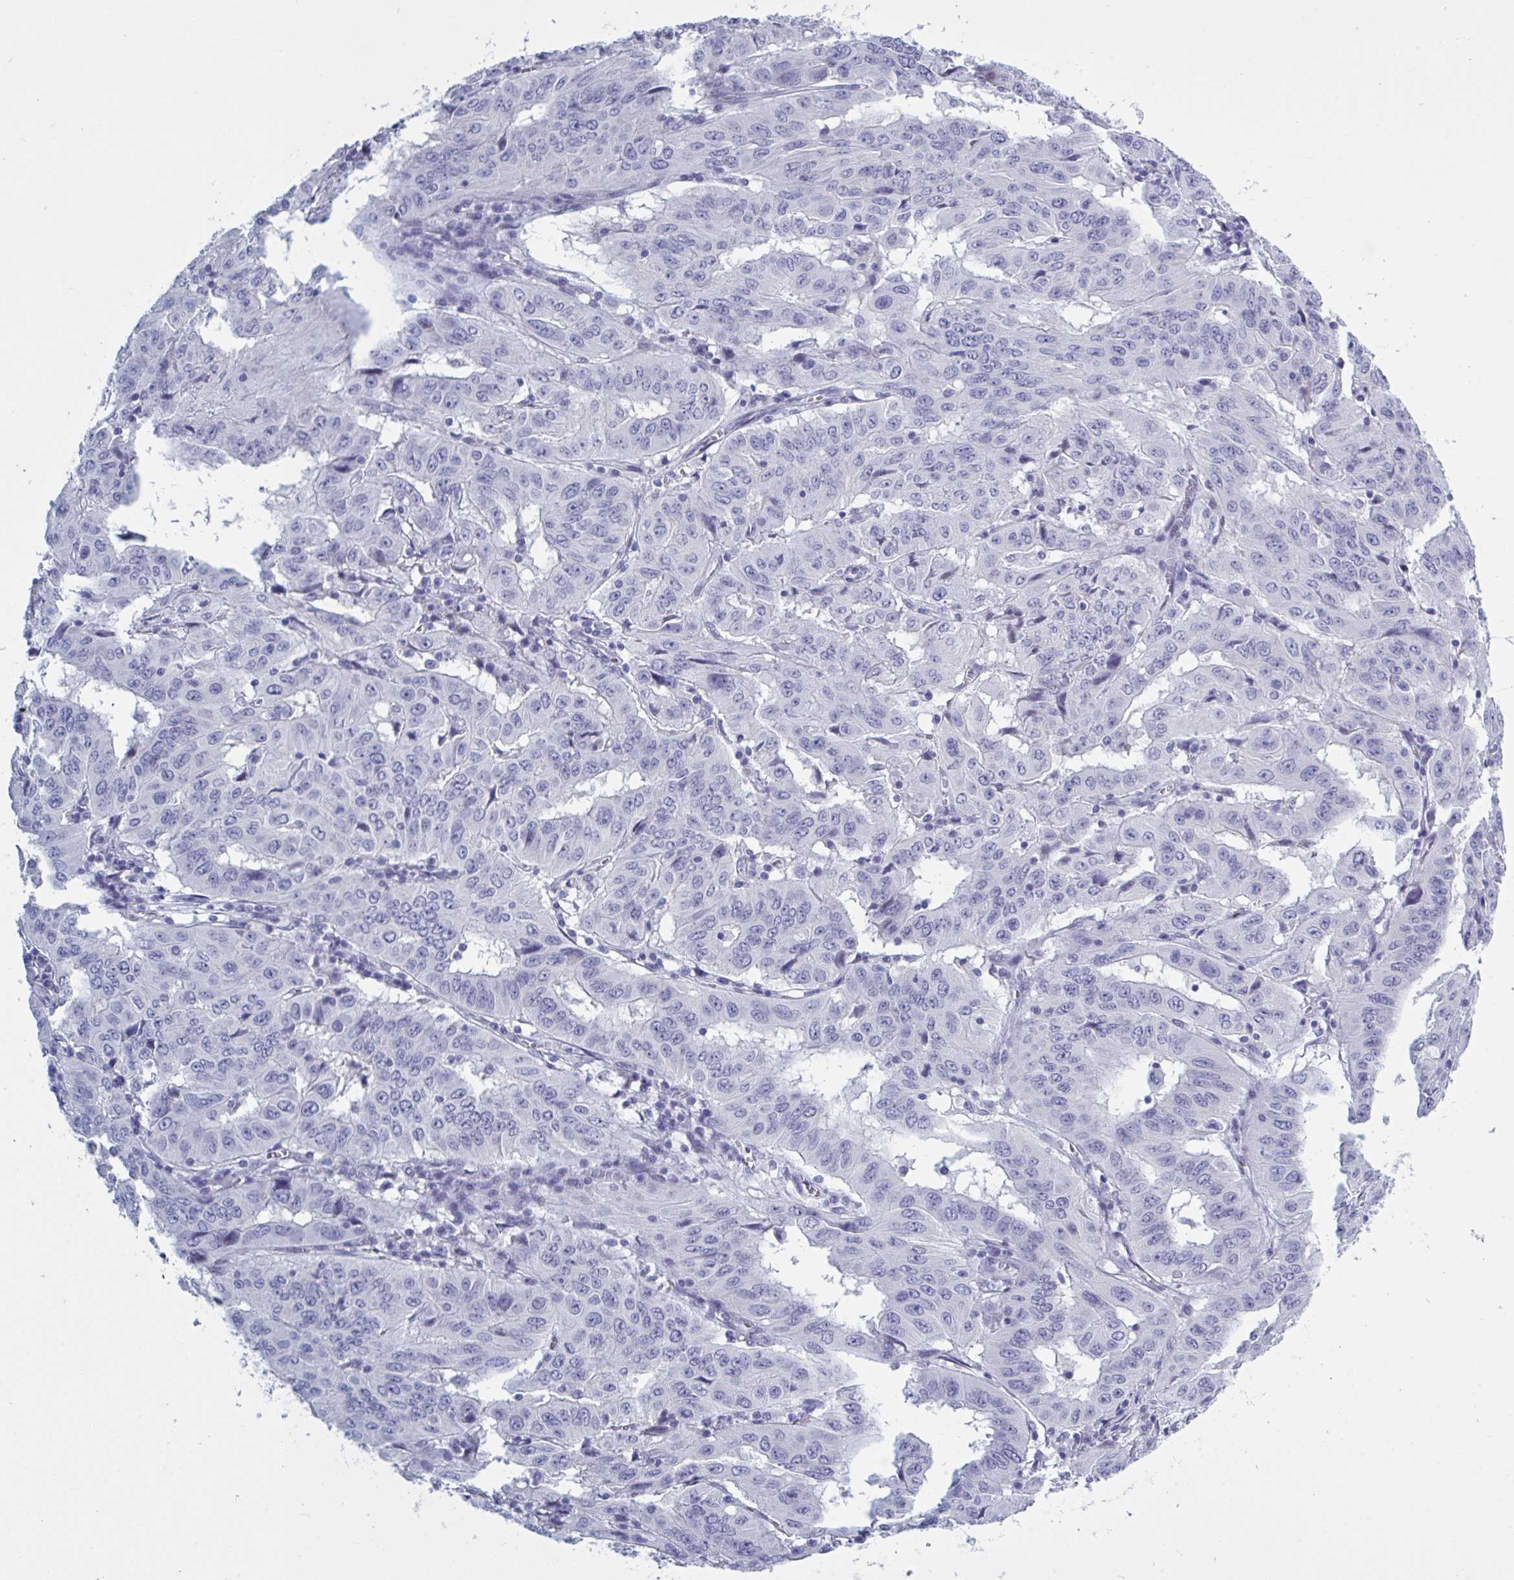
{"staining": {"intensity": "negative", "quantity": "none", "location": "none"}, "tissue": "pancreatic cancer", "cell_type": "Tumor cells", "image_type": "cancer", "snomed": [{"axis": "morphology", "description": "Adenocarcinoma, NOS"}, {"axis": "topography", "description": "Pancreas"}], "caption": "High power microscopy micrograph of an immunohistochemistry (IHC) image of adenocarcinoma (pancreatic), revealing no significant staining in tumor cells. (DAB immunohistochemistry (IHC) visualized using brightfield microscopy, high magnification).", "gene": "NDUFC2", "patient": {"sex": "male", "age": 63}}